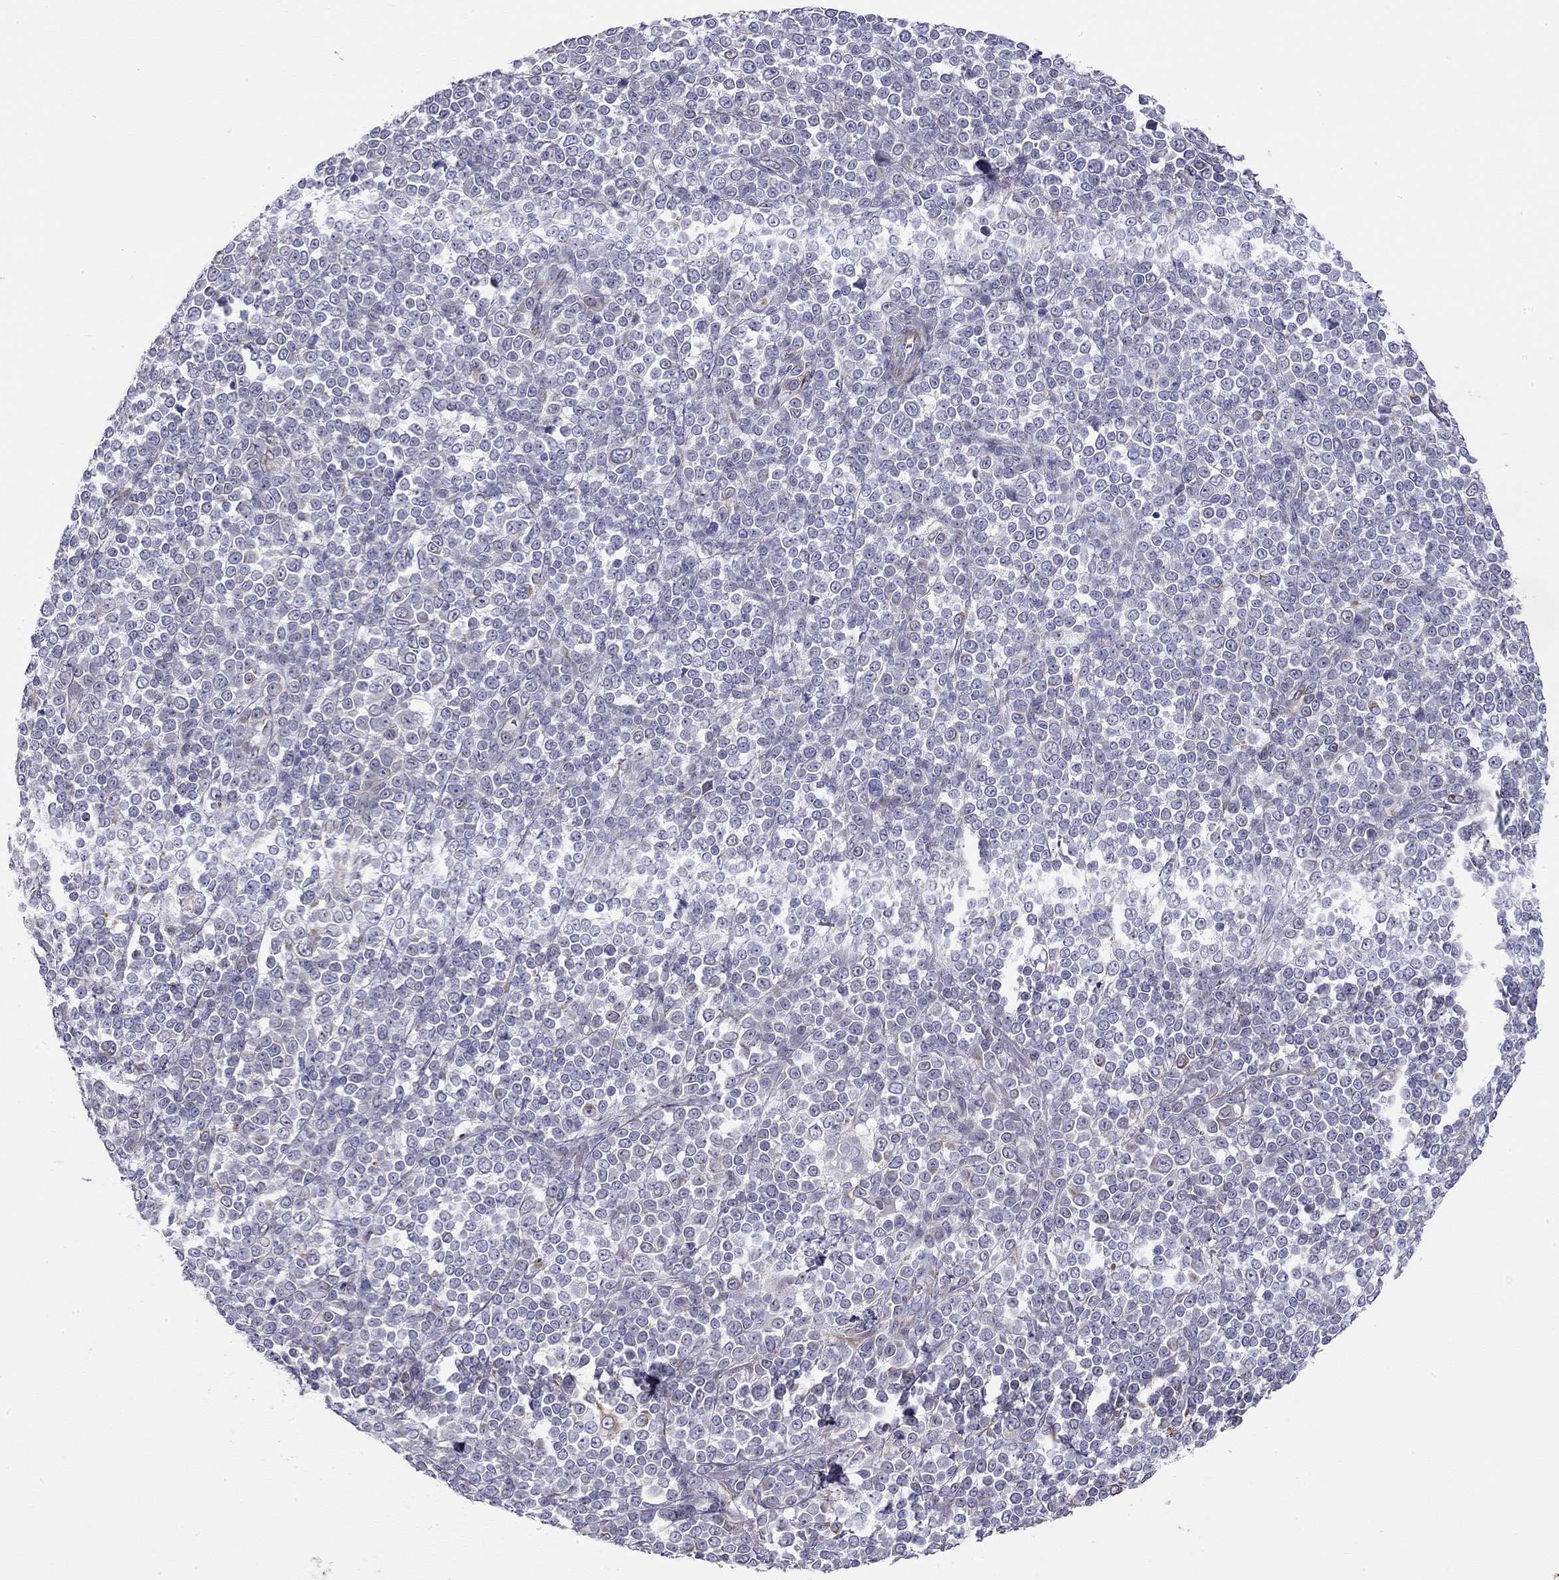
{"staining": {"intensity": "negative", "quantity": "none", "location": "none"}, "tissue": "melanoma", "cell_type": "Tumor cells", "image_type": "cancer", "snomed": [{"axis": "morphology", "description": "Malignant melanoma, NOS"}, {"axis": "topography", "description": "Skin"}], "caption": "The micrograph shows no significant positivity in tumor cells of malignant melanoma. The staining is performed using DAB (3,3'-diaminobenzidine) brown chromogen with nuclei counter-stained in using hematoxylin.", "gene": "RTL1", "patient": {"sex": "female", "age": 95}}